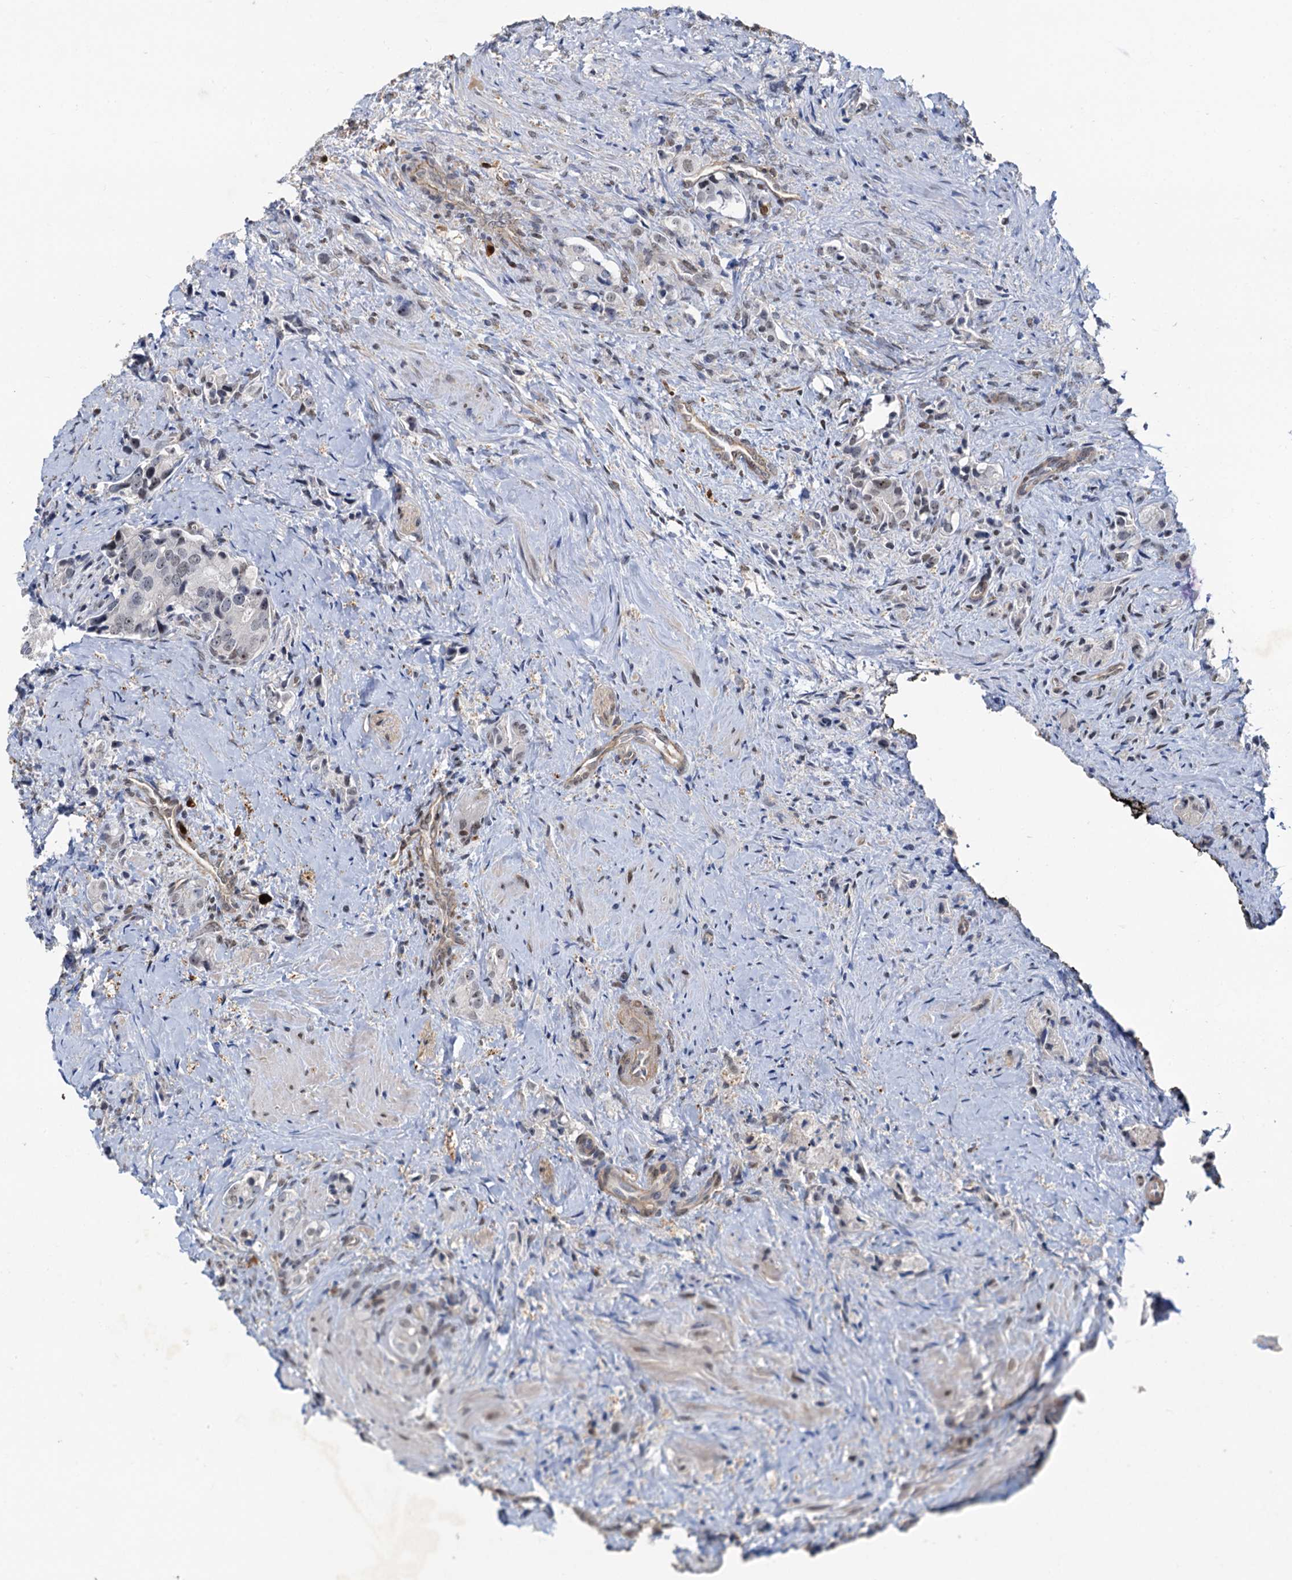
{"staining": {"intensity": "negative", "quantity": "none", "location": "none"}, "tissue": "prostate cancer", "cell_type": "Tumor cells", "image_type": "cancer", "snomed": [{"axis": "morphology", "description": "Adenocarcinoma, High grade"}, {"axis": "topography", "description": "Prostate"}], "caption": "Adenocarcinoma (high-grade) (prostate) was stained to show a protein in brown. There is no significant expression in tumor cells.", "gene": "SPINDOC", "patient": {"sex": "male", "age": 65}}